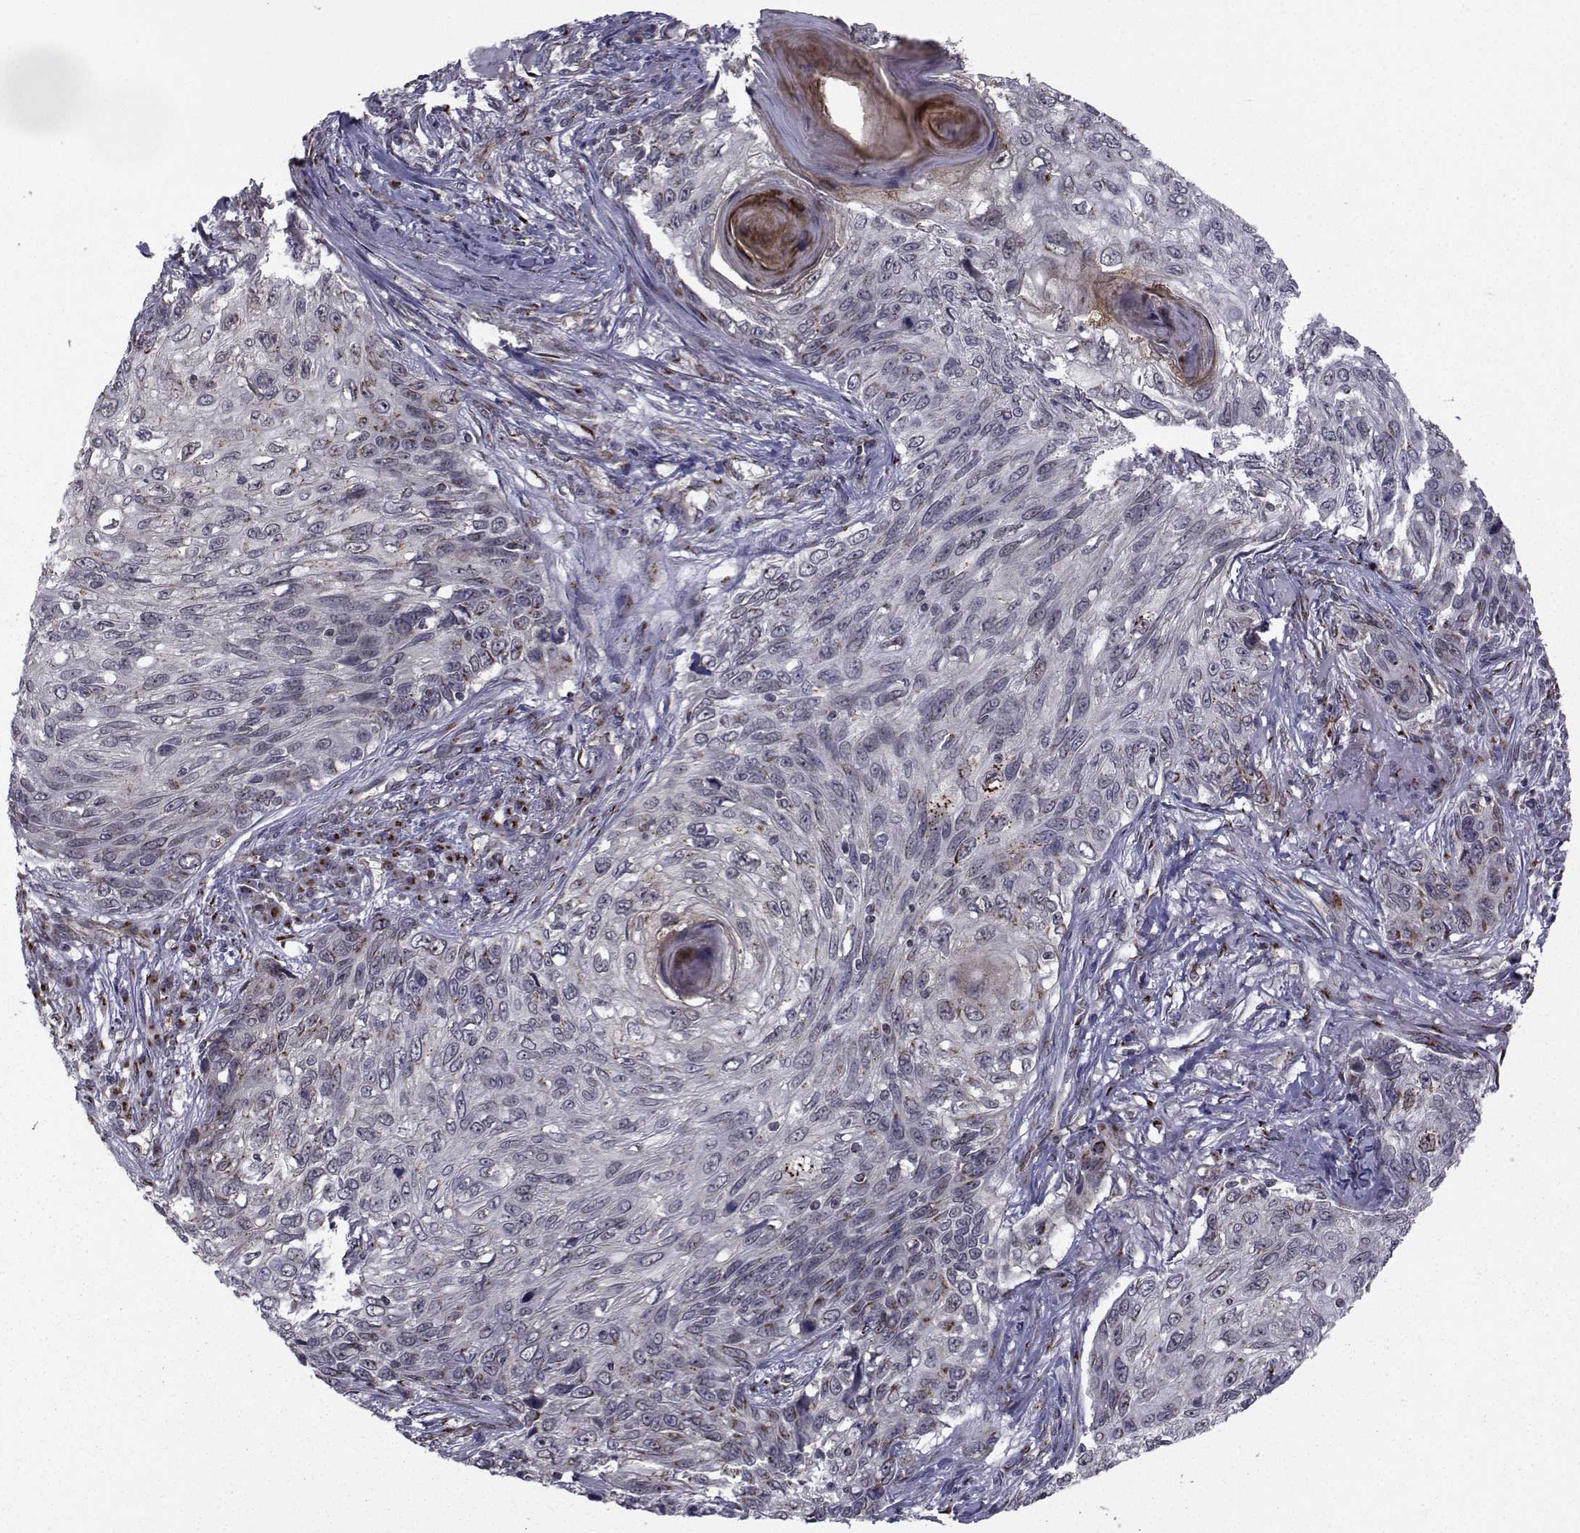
{"staining": {"intensity": "weak", "quantity": "<25%", "location": "cytoplasmic/membranous"}, "tissue": "skin cancer", "cell_type": "Tumor cells", "image_type": "cancer", "snomed": [{"axis": "morphology", "description": "Squamous cell carcinoma, NOS"}, {"axis": "topography", "description": "Skin"}], "caption": "This histopathology image is of squamous cell carcinoma (skin) stained with IHC to label a protein in brown with the nuclei are counter-stained blue. There is no expression in tumor cells. Nuclei are stained in blue.", "gene": "ATP6V1C2", "patient": {"sex": "male", "age": 92}}